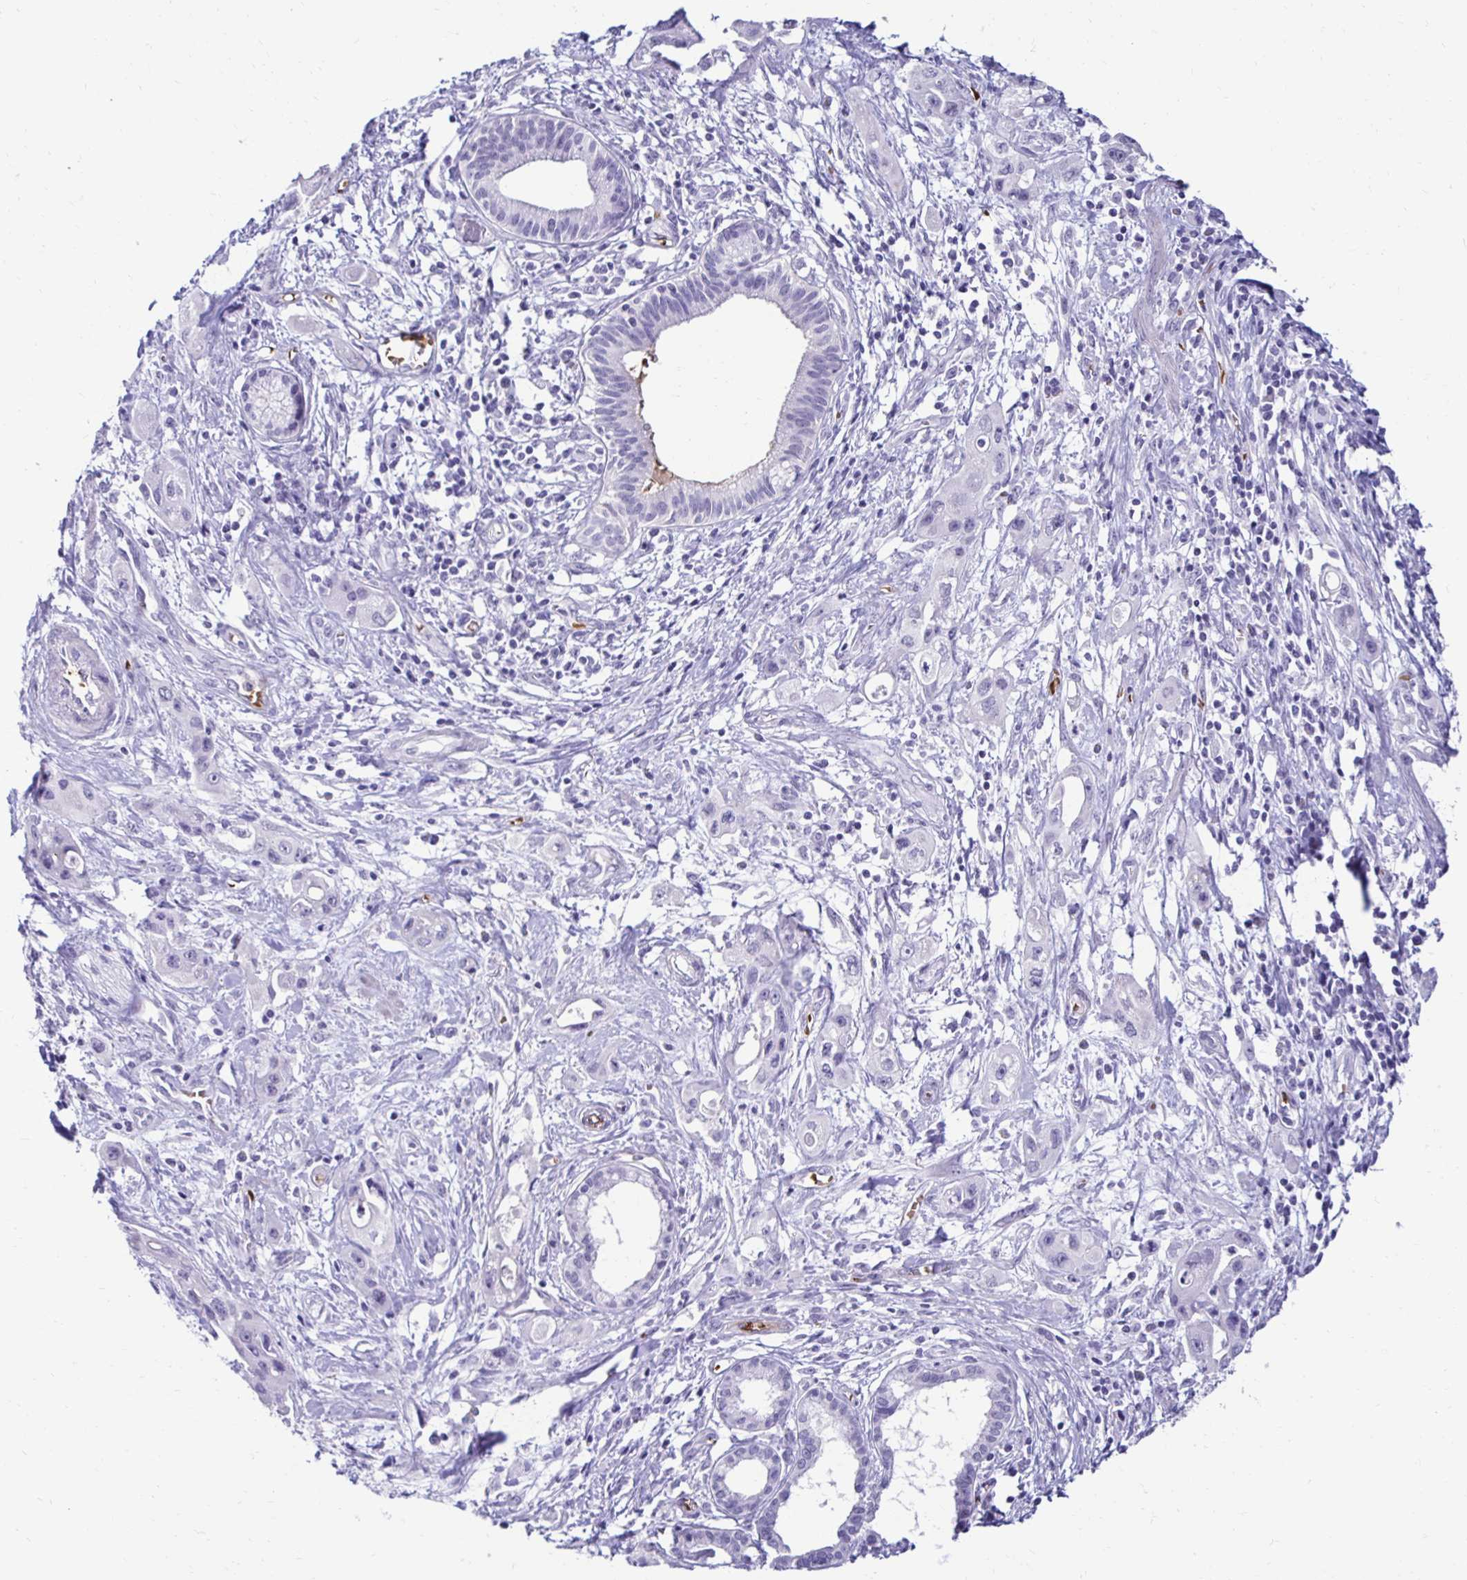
{"staining": {"intensity": "negative", "quantity": "none", "location": "none"}, "tissue": "pancreatic cancer", "cell_type": "Tumor cells", "image_type": "cancer", "snomed": [{"axis": "morphology", "description": "Adenocarcinoma, NOS"}, {"axis": "topography", "description": "Pancreas"}], "caption": "Protein analysis of pancreatic cancer (adenocarcinoma) exhibits no significant staining in tumor cells.", "gene": "RHBDL3", "patient": {"sex": "female", "age": 66}}